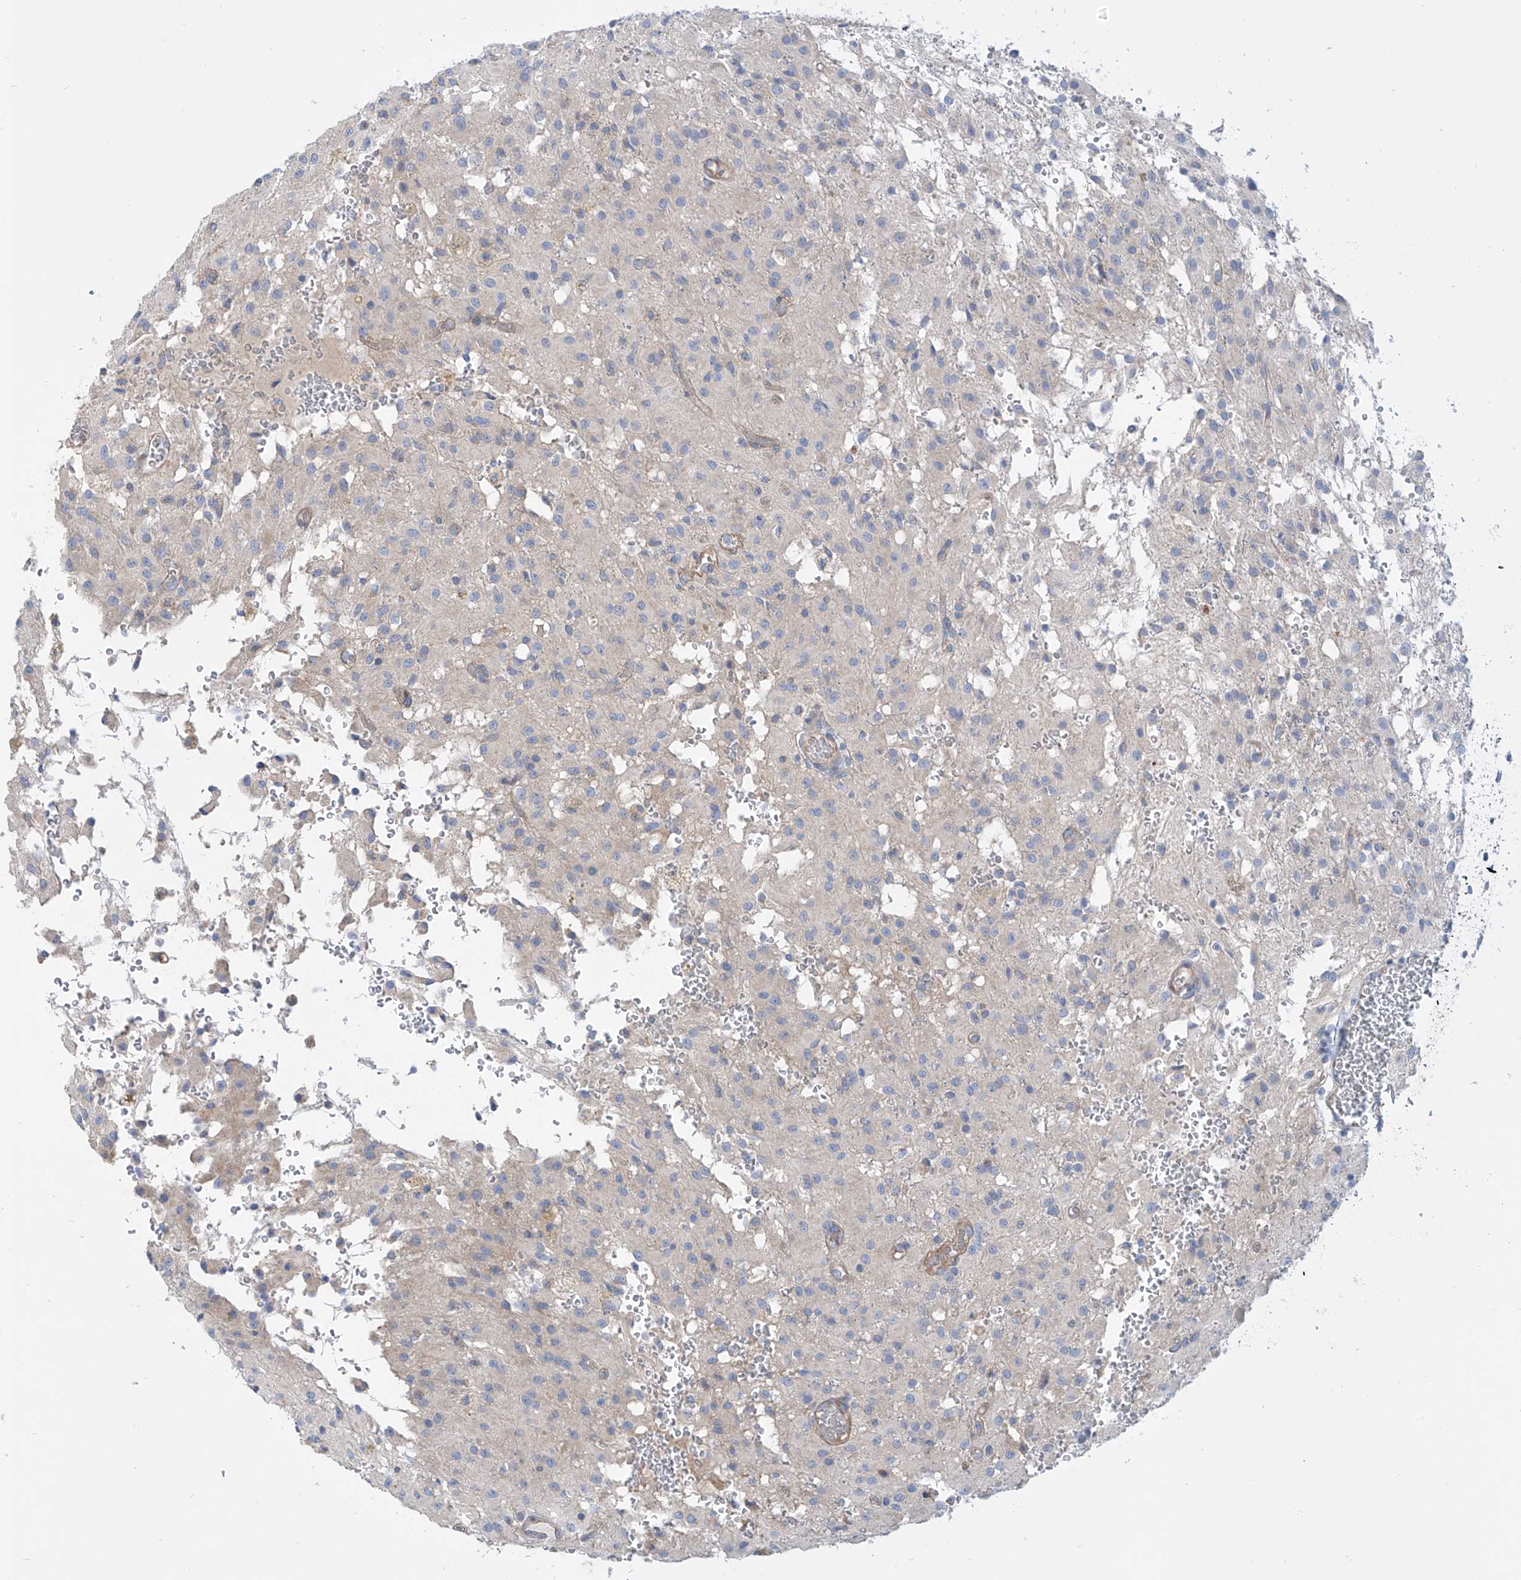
{"staining": {"intensity": "negative", "quantity": "none", "location": "none"}, "tissue": "glioma", "cell_type": "Tumor cells", "image_type": "cancer", "snomed": [{"axis": "morphology", "description": "Glioma, malignant, High grade"}, {"axis": "topography", "description": "Brain"}], "caption": "DAB (3,3'-diaminobenzidine) immunohistochemical staining of human malignant glioma (high-grade) demonstrates no significant positivity in tumor cells.", "gene": "TMEM209", "patient": {"sex": "female", "age": 59}}